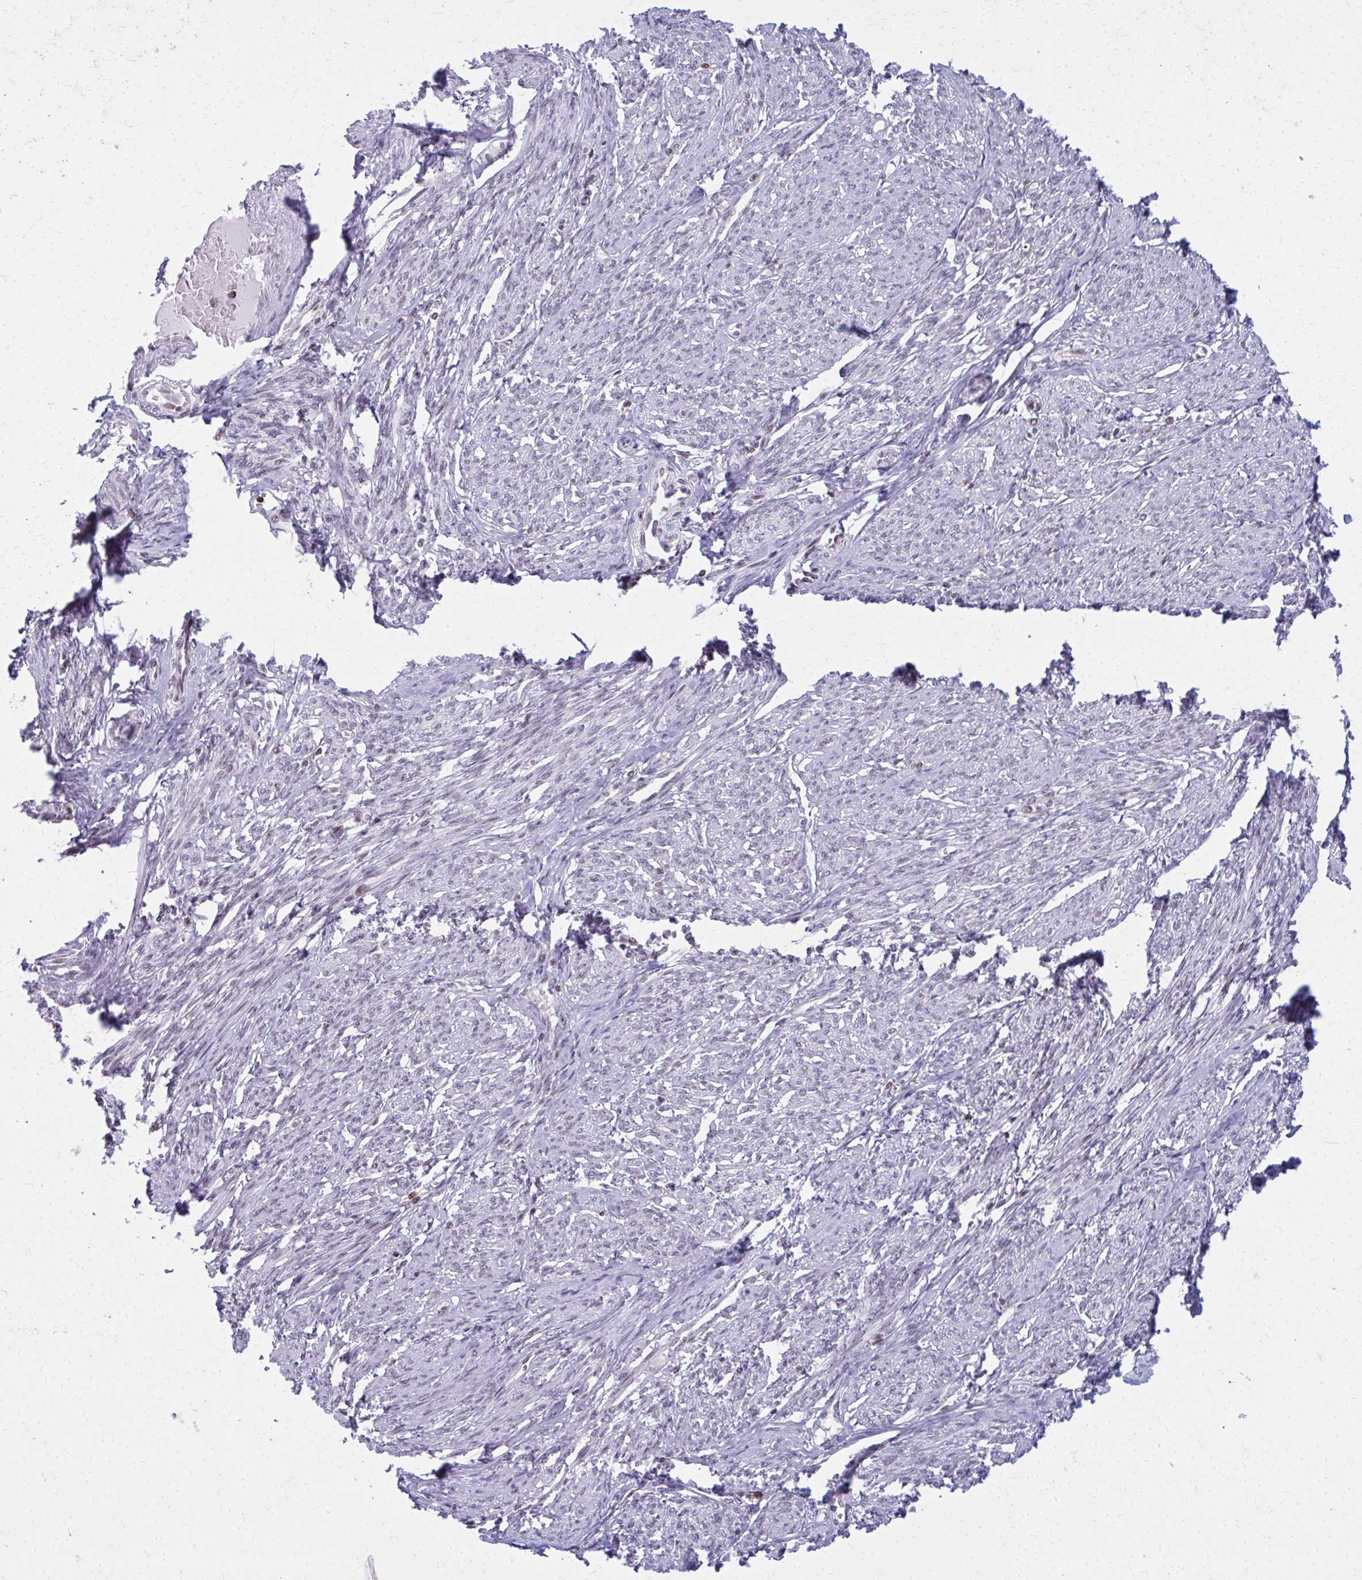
{"staining": {"intensity": "moderate", "quantity": "25%-75%", "location": "nuclear"}, "tissue": "smooth muscle", "cell_type": "Smooth muscle cells", "image_type": "normal", "snomed": [{"axis": "morphology", "description": "Normal tissue, NOS"}, {"axis": "topography", "description": "Smooth muscle"}], "caption": "Smooth muscle was stained to show a protein in brown. There is medium levels of moderate nuclear expression in about 25%-75% of smooth muscle cells. The protein is shown in brown color, while the nuclei are stained blue.", "gene": "AP5M1", "patient": {"sex": "female", "age": 65}}